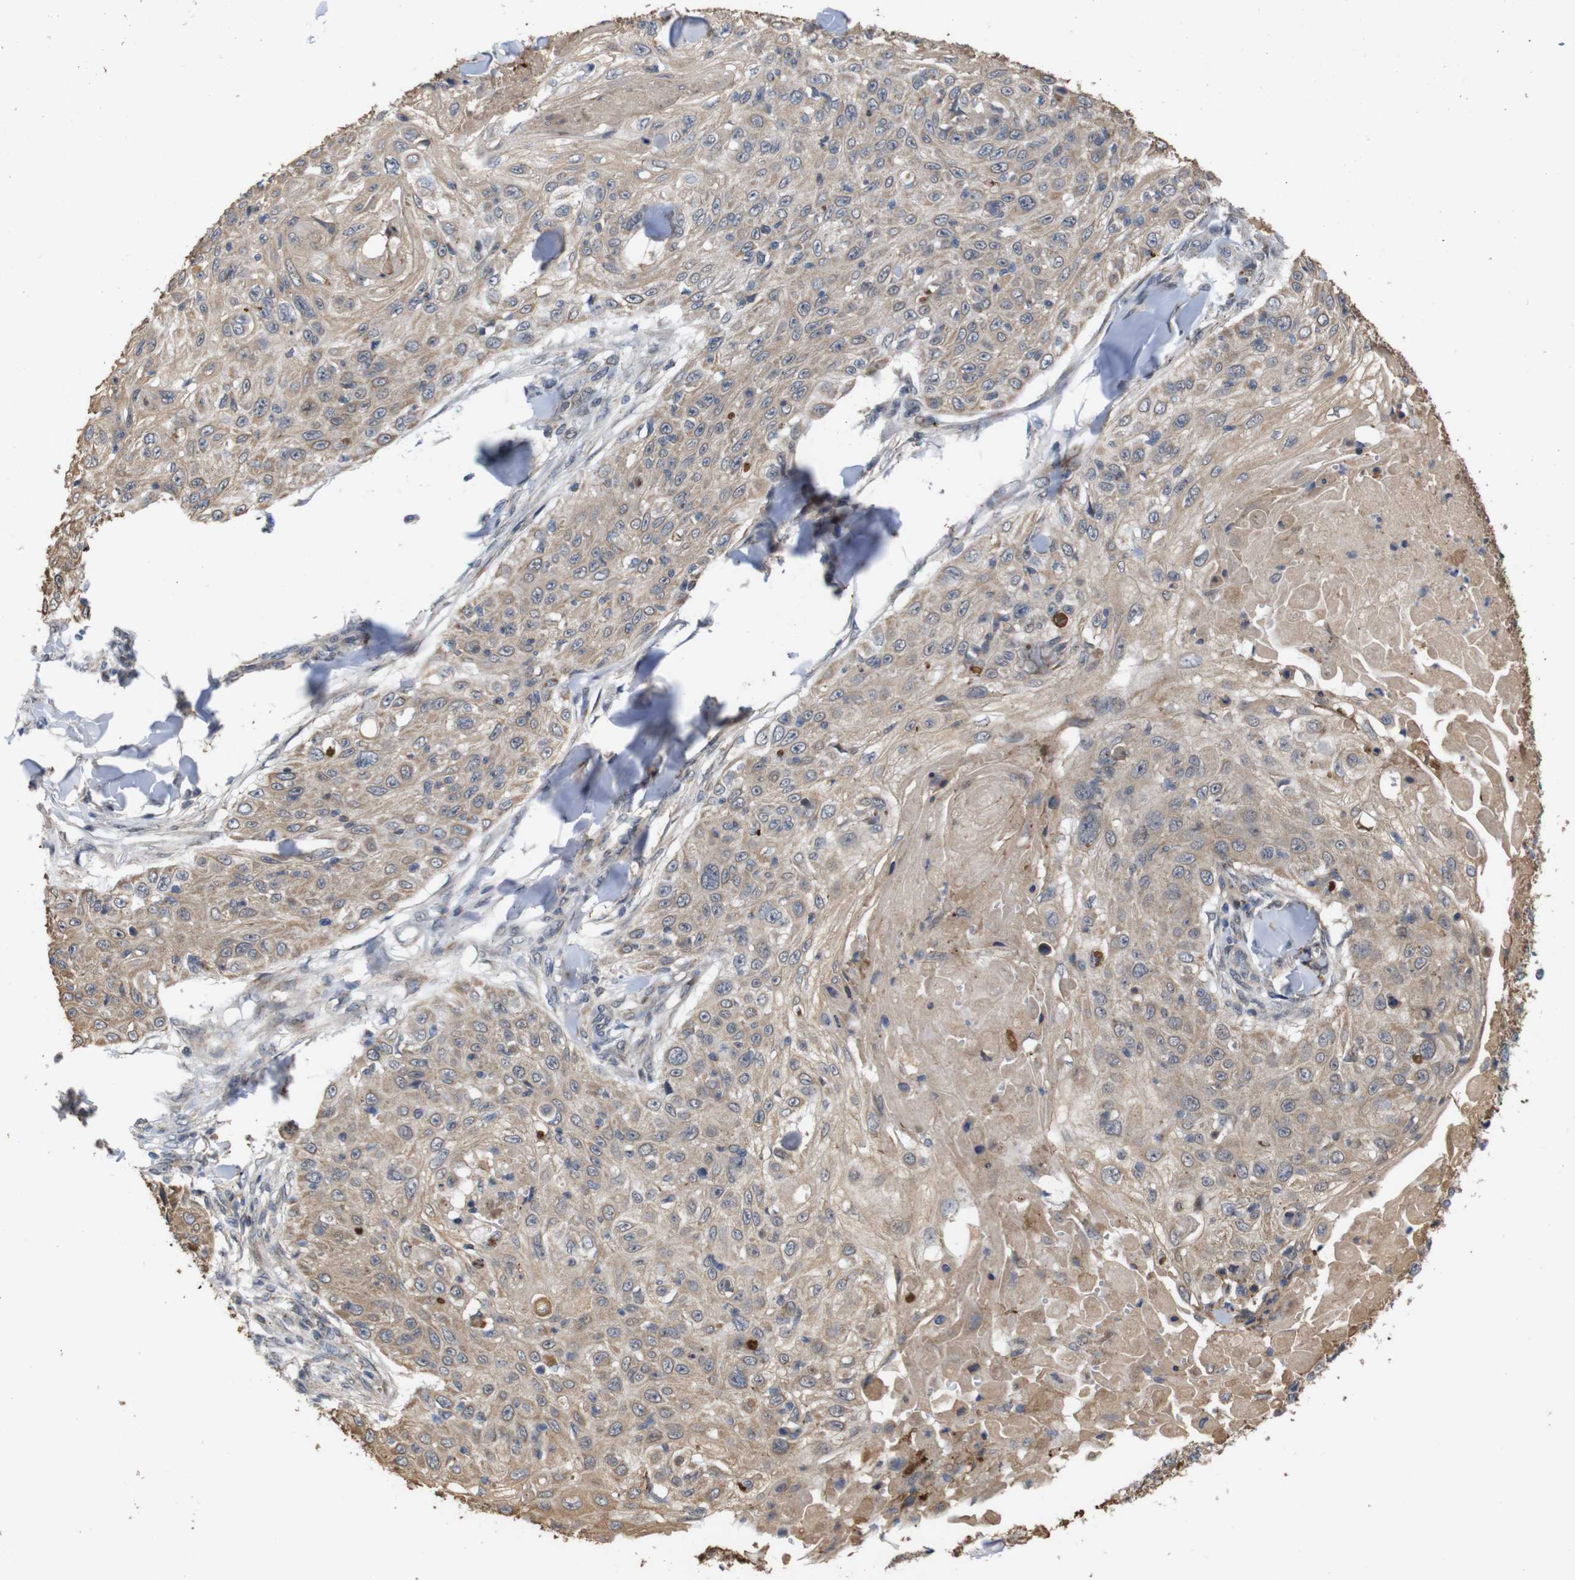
{"staining": {"intensity": "weak", "quantity": ">75%", "location": "cytoplasmic/membranous"}, "tissue": "skin cancer", "cell_type": "Tumor cells", "image_type": "cancer", "snomed": [{"axis": "morphology", "description": "Squamous cell carcinoma, NOS"}, {"axis": "topography", "description": "Skin"}], "caption": "A high-resolution histopathology image shows IHC staining of skin cancer (squamous cell carcinoma), which exhibits weak cytoplasmic/membranous staining in about >75% of tumor cells.", "gene": "ATP7B", "patient": {"sex": "male", "age": 86}}